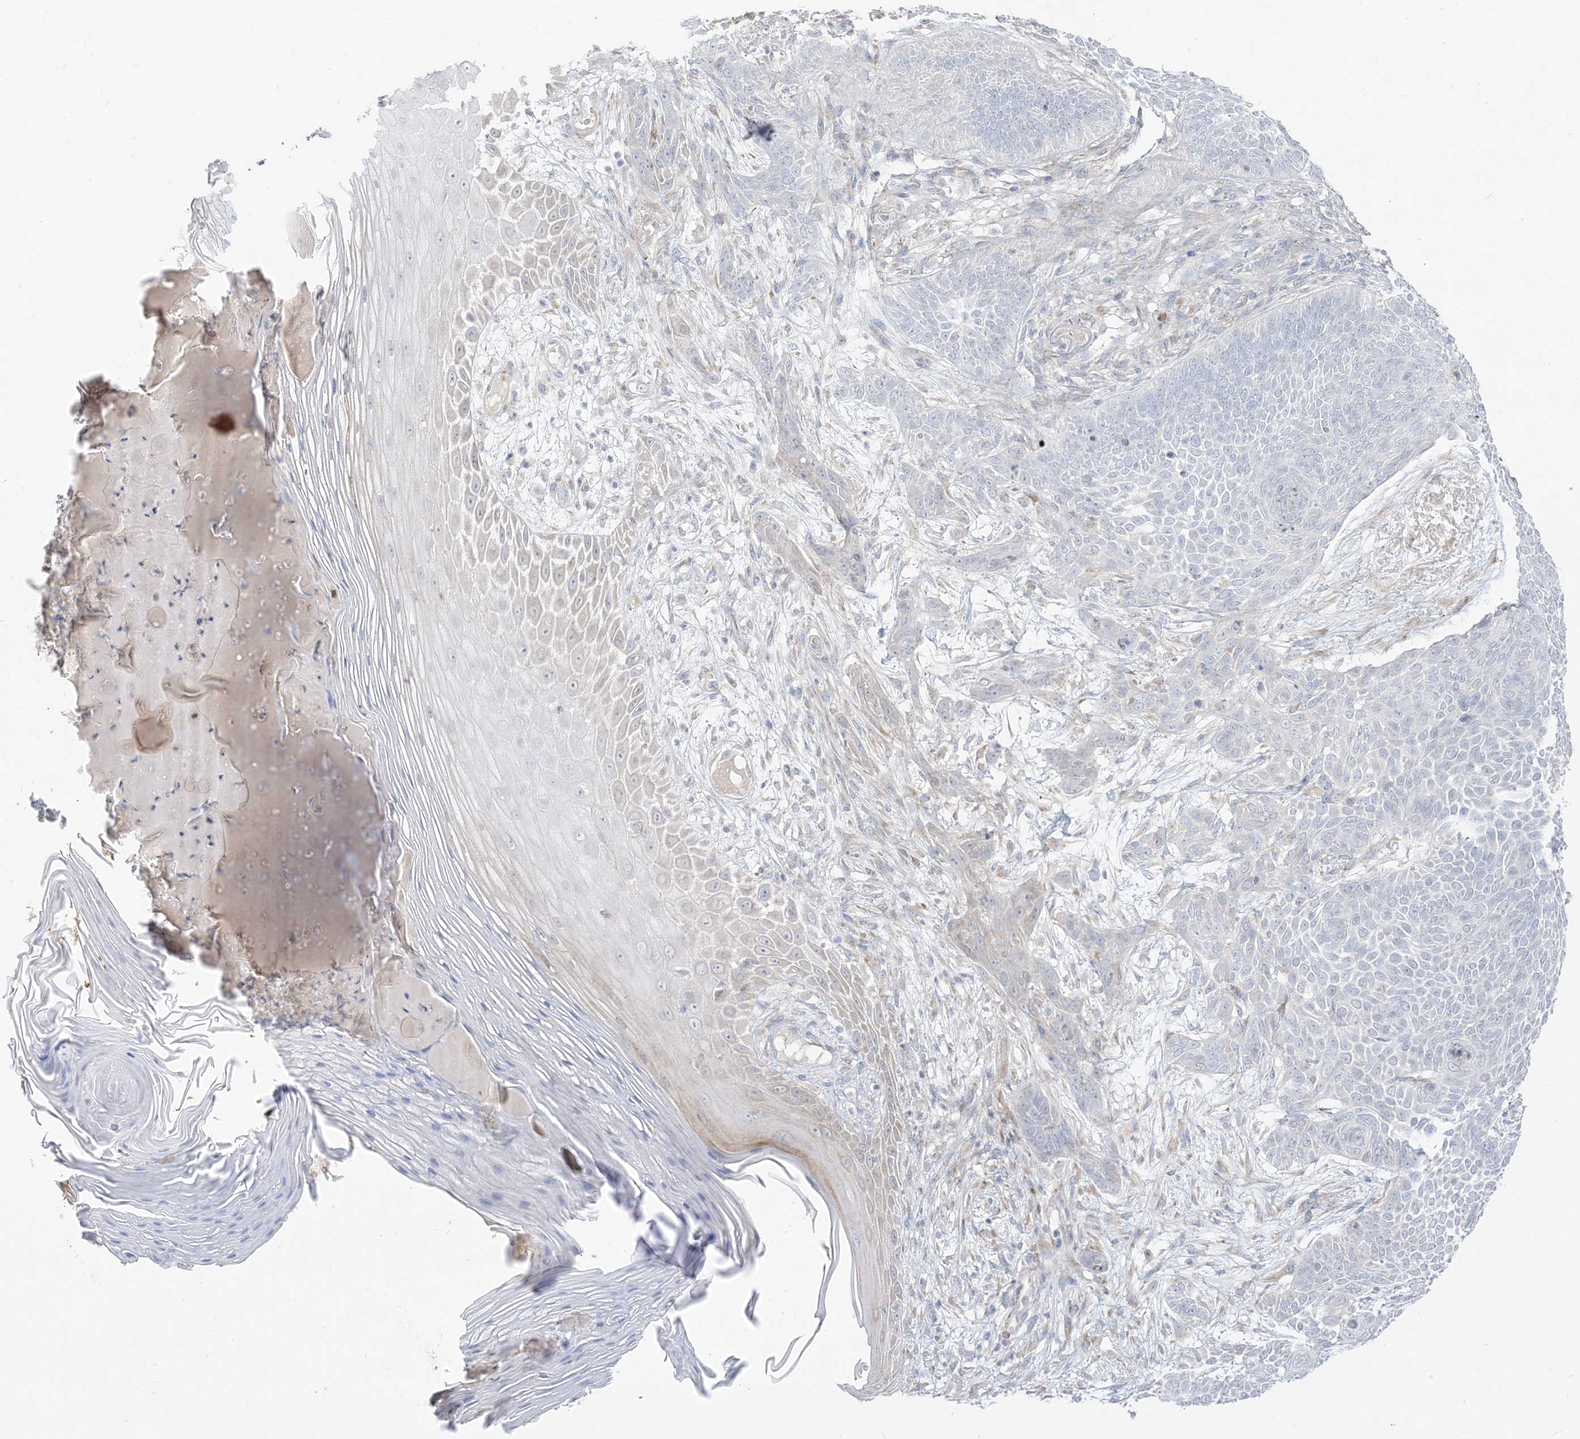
{"staining": {"intensity": "negative", "quantity": "none", "location": "none"}, "tissue": "skin cancer", "cell_type": "Tumor cells", "image_type": "cancer", "snomed": [{"axis": "morphology", "description": "Basal cell carcinoma"}, {"axis": "topography", "description": "Skin"}], "caption": "Protein analysis of basal cell carcinoma (skin) shows no significant positivity in tumor cells.", "gene": "LOXL3", "patient": {"sex": "male", "age": 85}}